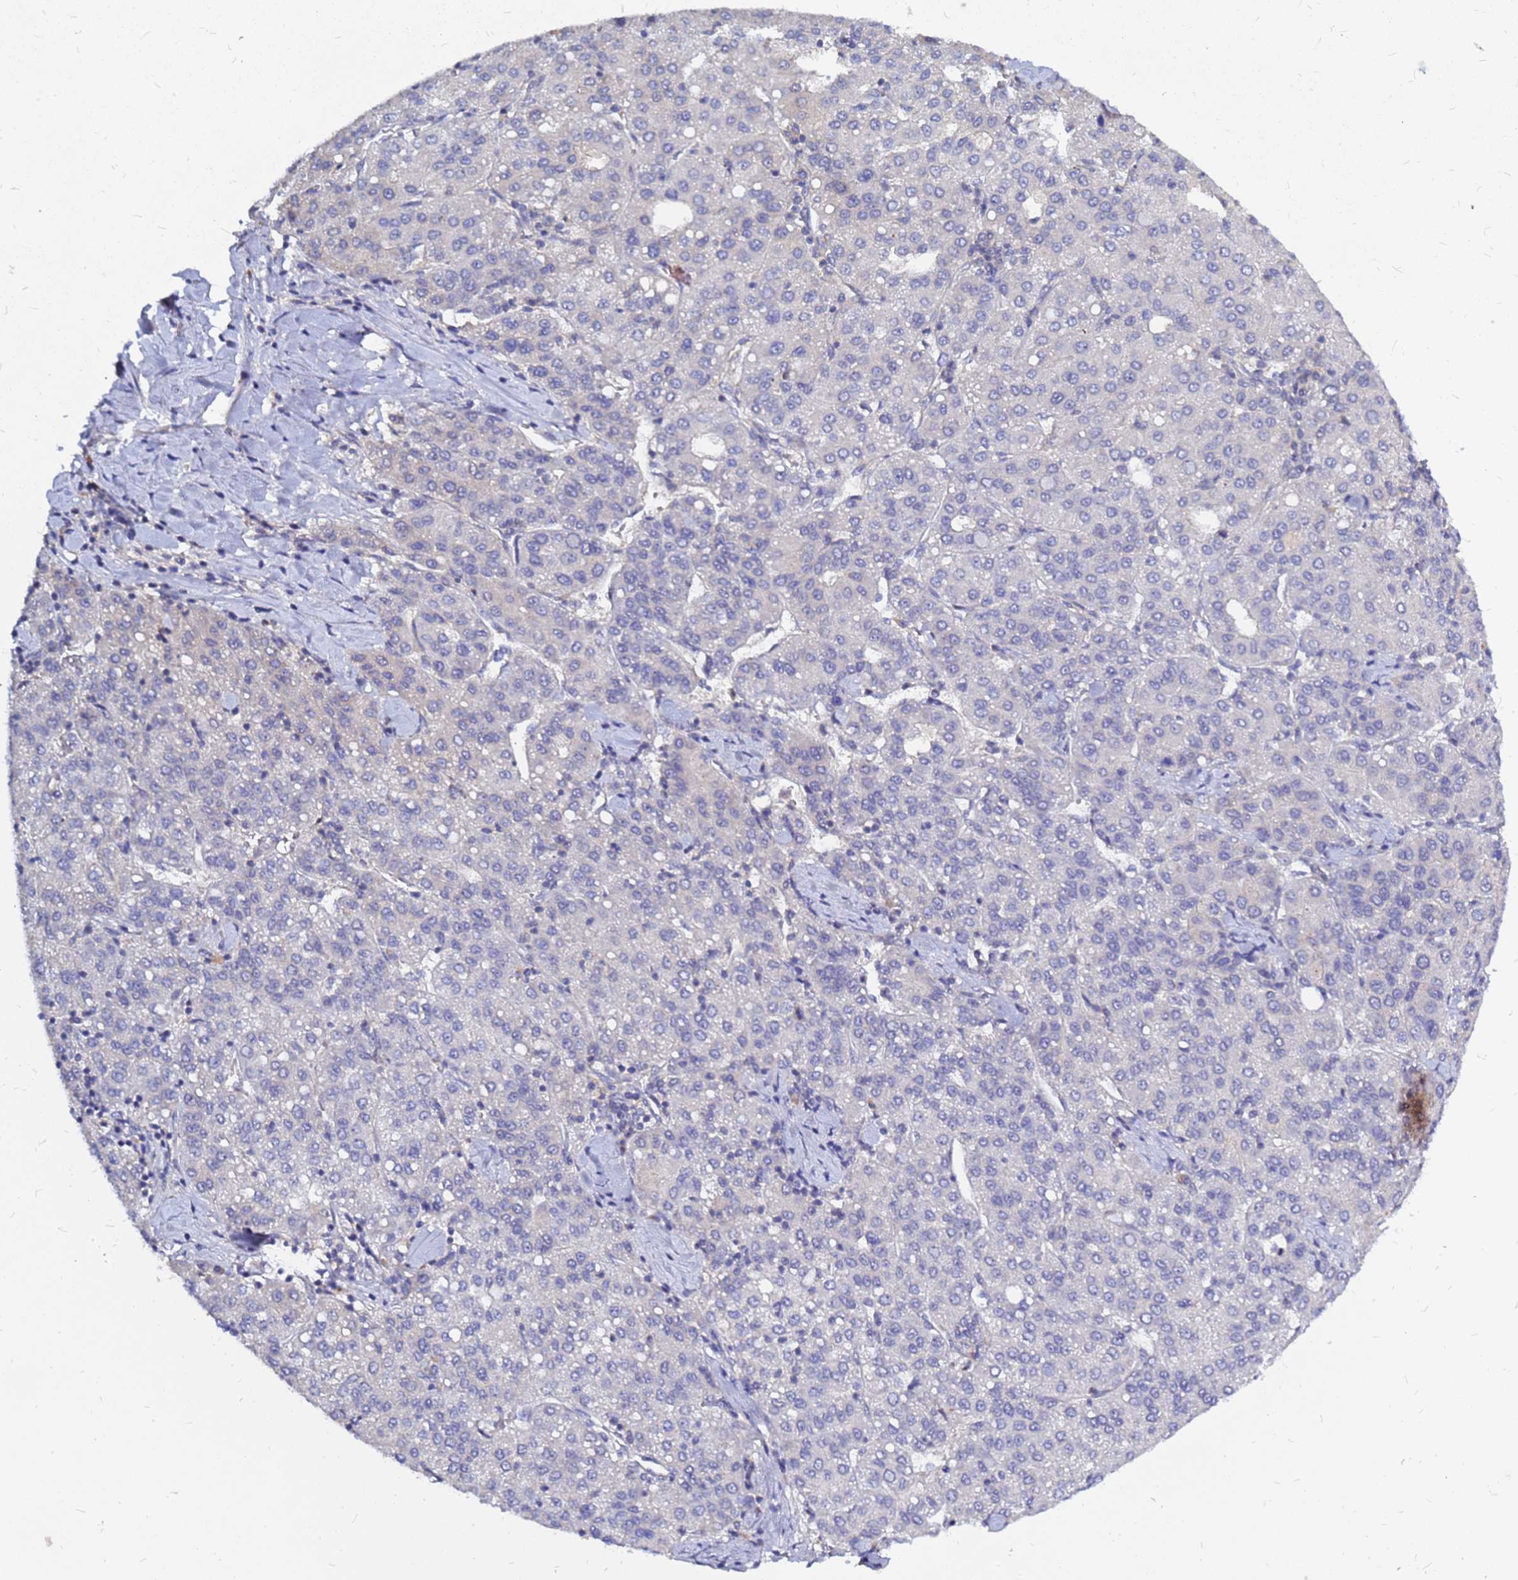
{"staining": {"intensity": "negative", "quantity": "none", "location": "none"}, "tissue": "liver cancer", "cell_type": "Tumor cells", "image_type": "cancer", "snomed": [{"axis": "morphology", "description": "Carcinoma, Hepatocellular, NOS"}, {"axis": "topography", "description": "Liver"}], "caption": "Human liver cancer stained for a protein using immunohistochemistry displays no expression in tumor cells.", "gene": "SRGAP3", "patient": {"sex": "male", "age": 65}}